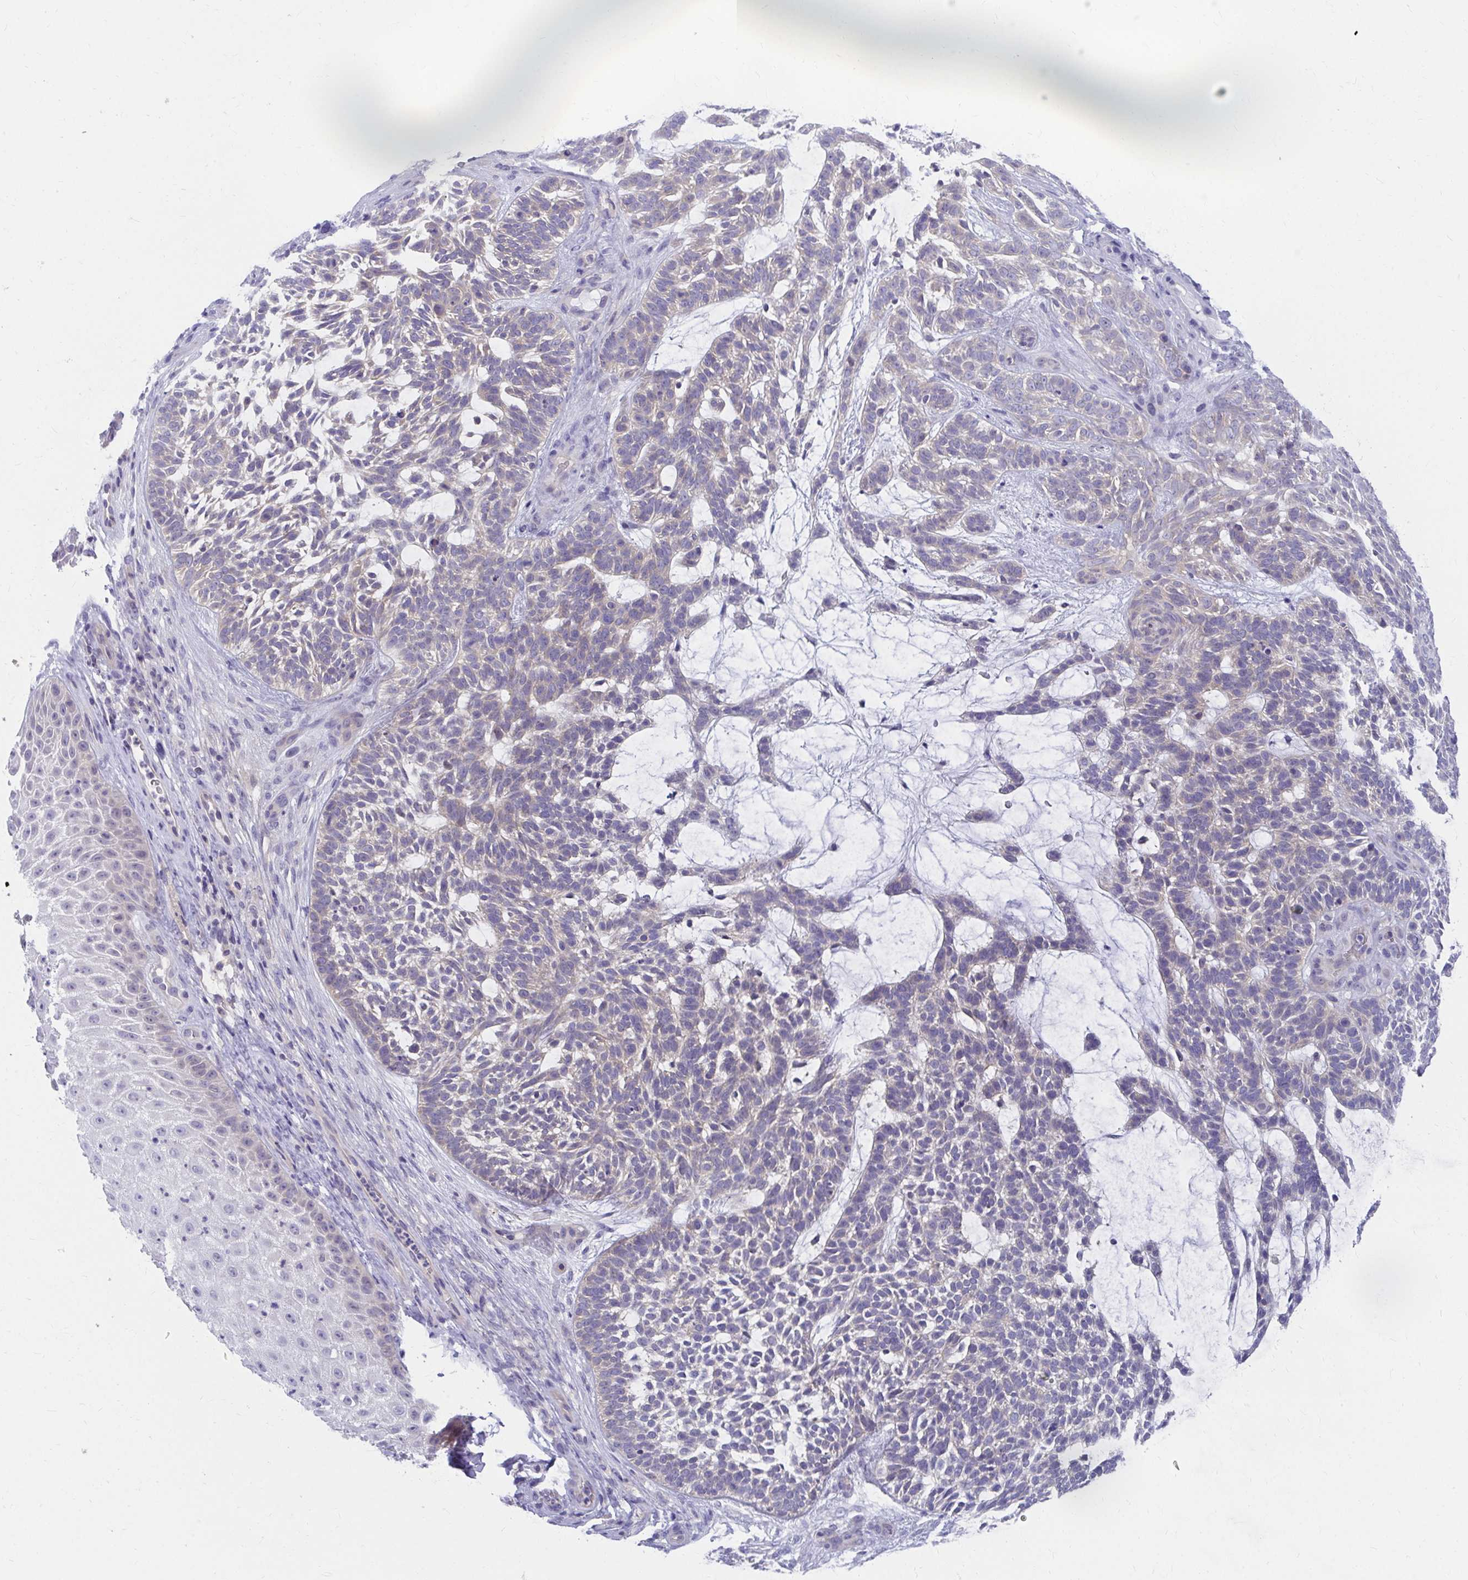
{"staining": {"intensity": "negative", "quantity": "none", "location": "none"}, "tissue": "skin cancer", "cell_type": "Tumor cells", "image_type": "cancer", "snomed": [{"axis": "morphology", "description": "Basal cell carcinoma"}, {"axis": "topography", "description": "Skin"}, {"axis": "topography", "description": "Skin, foot"}], "caption": "The photomicrograph displays no staining of tumor cells in skin cancer. (DAB immunohistochemistry (IHC) with hematoxylin counter stain).", "gene": "C19orf81", "patient": {"sex": "female", "age": 77}}